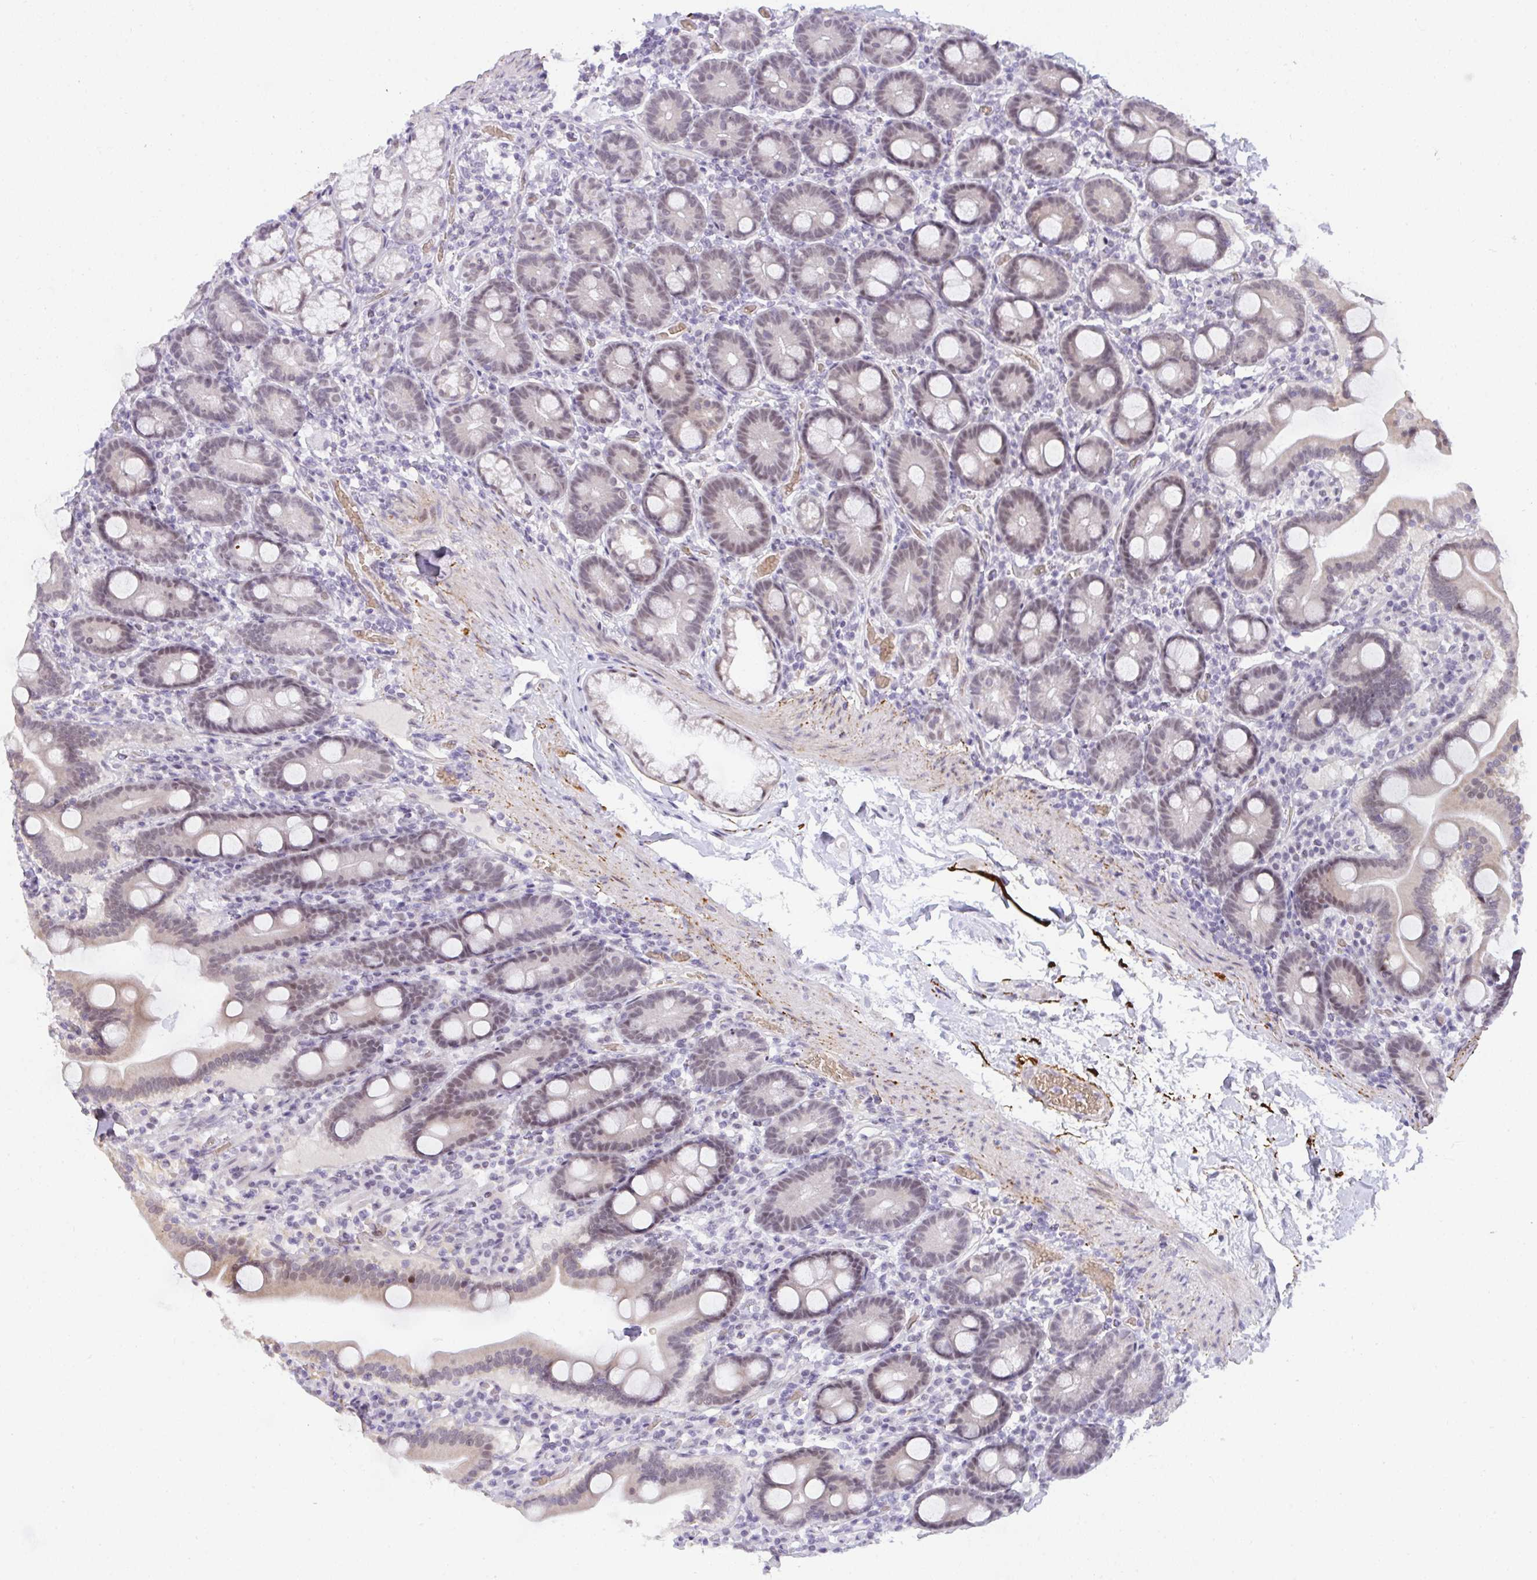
{"staining": {"intensity": "weak", "quantity": "25%-75%", "location": "cytoplasmic/membranous,nuclear"}, "tissue": "duodenum", "cell_type": "Glandular cells", "image_type": "normal", "snomed": [{"axis": "morphology", "description": "Normal tissue, NOS"}, {"axis": "topography", "description": "Duodenum"}], "caption": "The immunohistochemical stain highlights weak cytoplasmic/membranous,nuclear staining in glandular cells of unremarkable duodenum. Immunohistochemistry (ihc) stains the protein of interest in brown and the nuclei are stained blue.", "gene": "TNMD", "patient": {"sex": "male", "age": 55}}